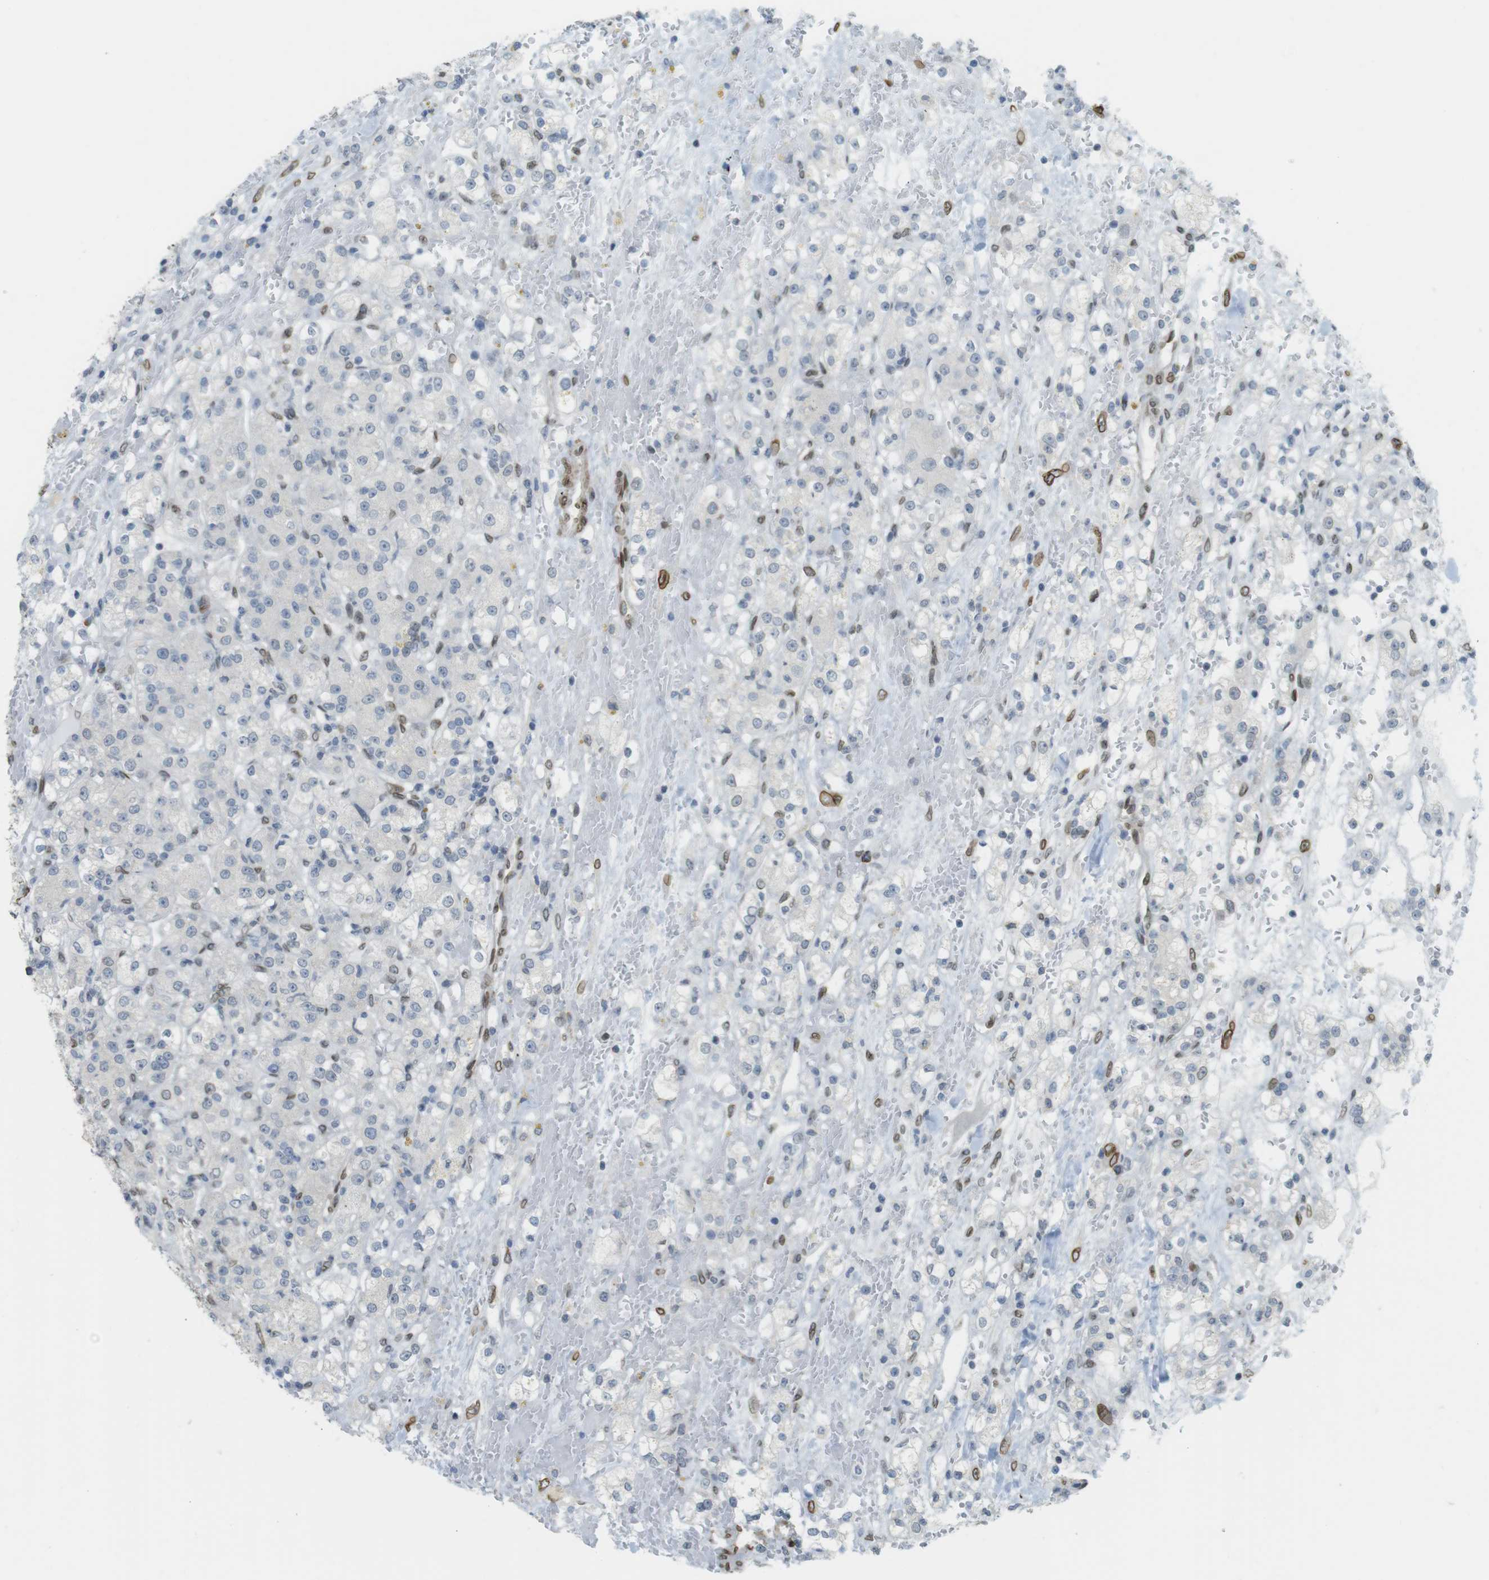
{"staining": {"intensity": "weak", "quantity": "<25%", "location": "nuclear"}, "tissue": "renal cancer", "cell_type": "Tumor cells", "image_type": "cancer", "snomed": [{"axis": "morphology", "description": "Normal tissue, NOS"}, {"axis": "morphology", "description": "Adenocarcinoma, NOS"}, {"axis": "topography", "description": "Kidney"}], "caption": "Human renal adenocarcinoma stained for a protein using IHC shows no positivity in tumor cells.", "gene": "ARL6IP6", "patient": {"sex": "male", "age": 61}}